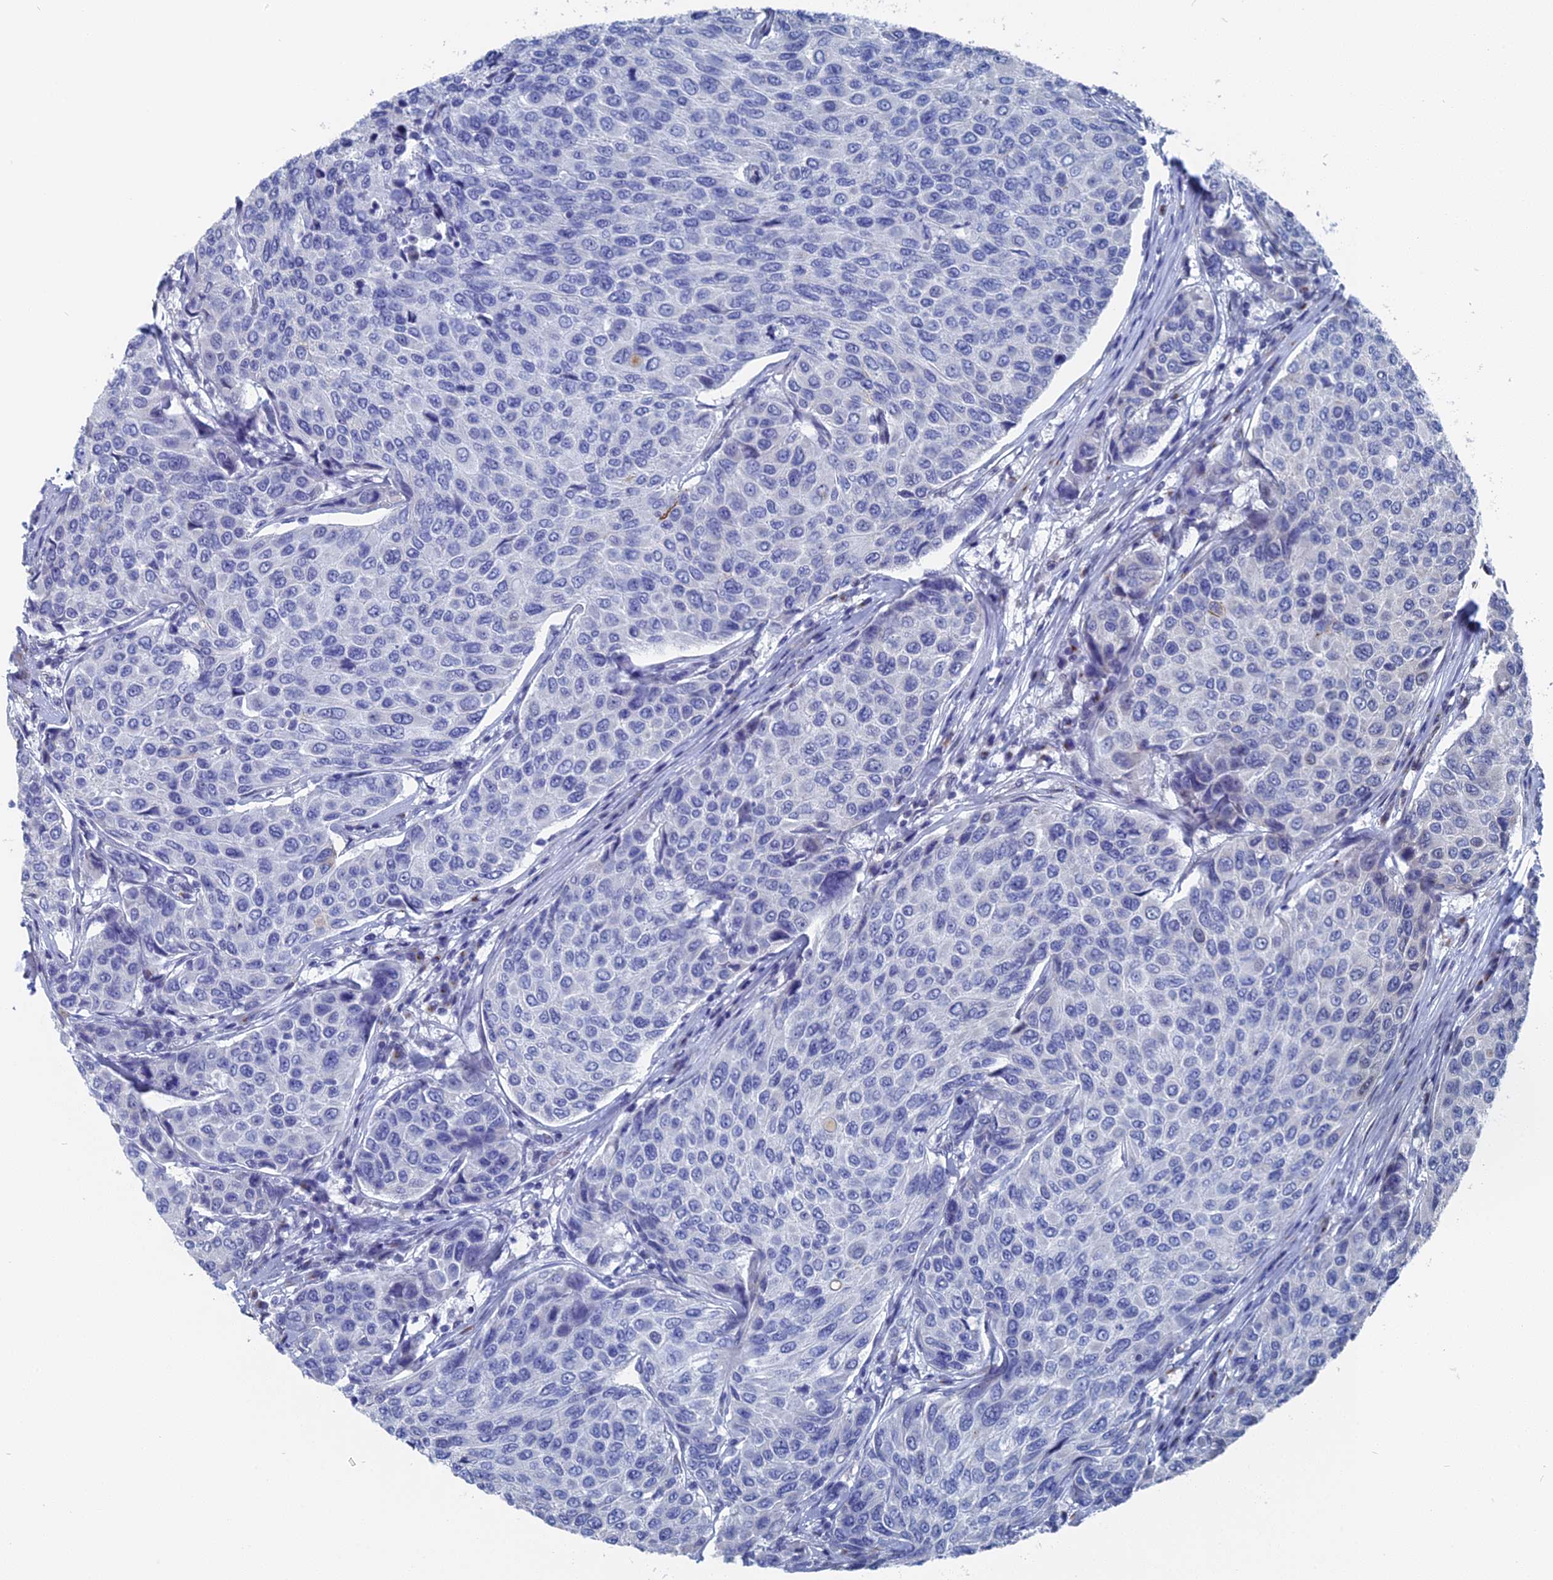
{"staining": {"intensity": "negative", "quantity": "none", "location": "none"}, "tissue": "breast cancer", "cell_type": "Tumor cells", "image_type": "cancer", "snomed": [{"axis": "morphology", "description": "Duct carcinoma"}, {"axis": "topography", "description": "Breast"}], "caption": "IHC micrograph of human invasive ductal carcinoma (breast) stained for a protein (brown), which shows no staining in tumor cells.", "gene": "MTRF1", "patient": {"sex": "female", "age": 55}}